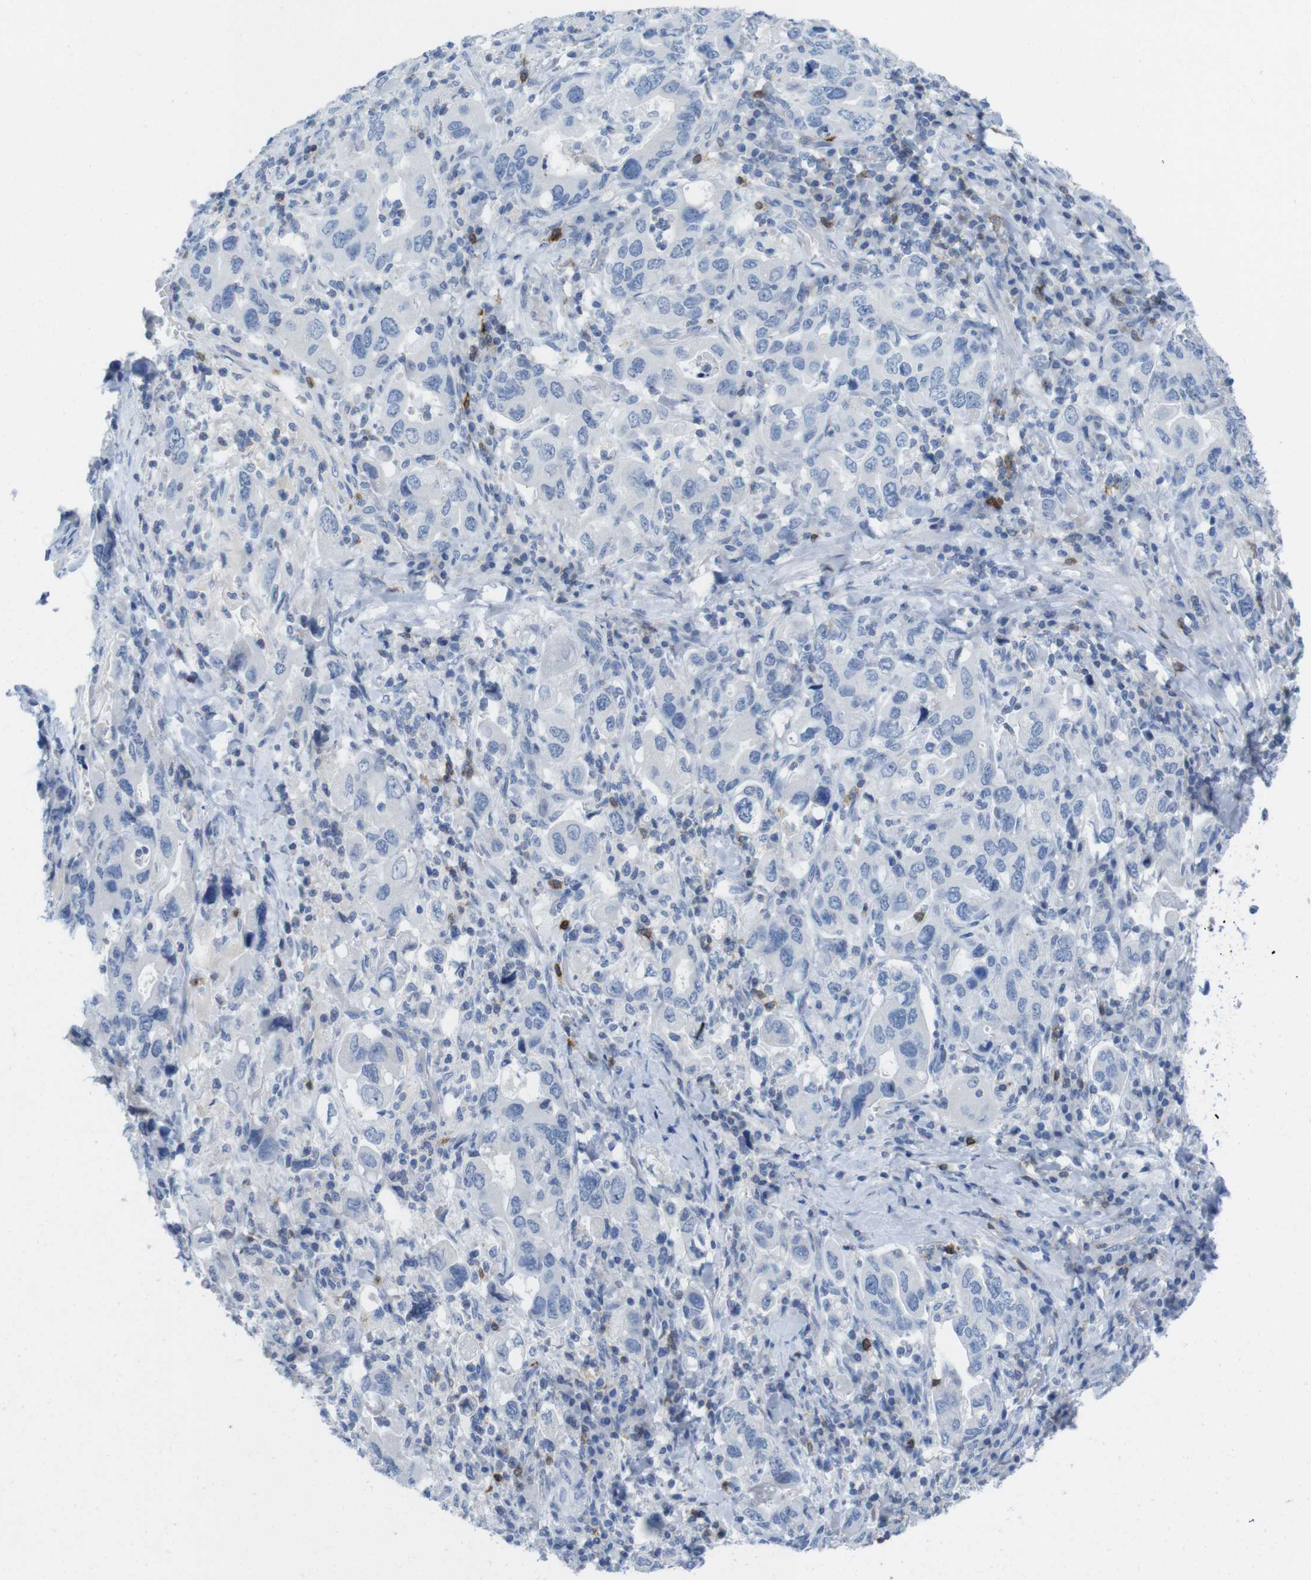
{"staining": {"intensity": "negative", "quantity": "none", "location": "none"}, "tissue": "stomach cancer", "cell_type": "Tumor cells", "image_type": "cancer", "snomed": [{"axis": "morphology", "description": "Adenocarcinoma, NOS"}, {"axis": "topography", "description": "Stomach, upper"}], "caption": "Immunohistochemistry (IHC) histopathology image of stomach cancer stained for a protein (brown), which displays no staining in tumor cells.", "gene": "CD5", "patient": {"sex": "male", "age": 62}}